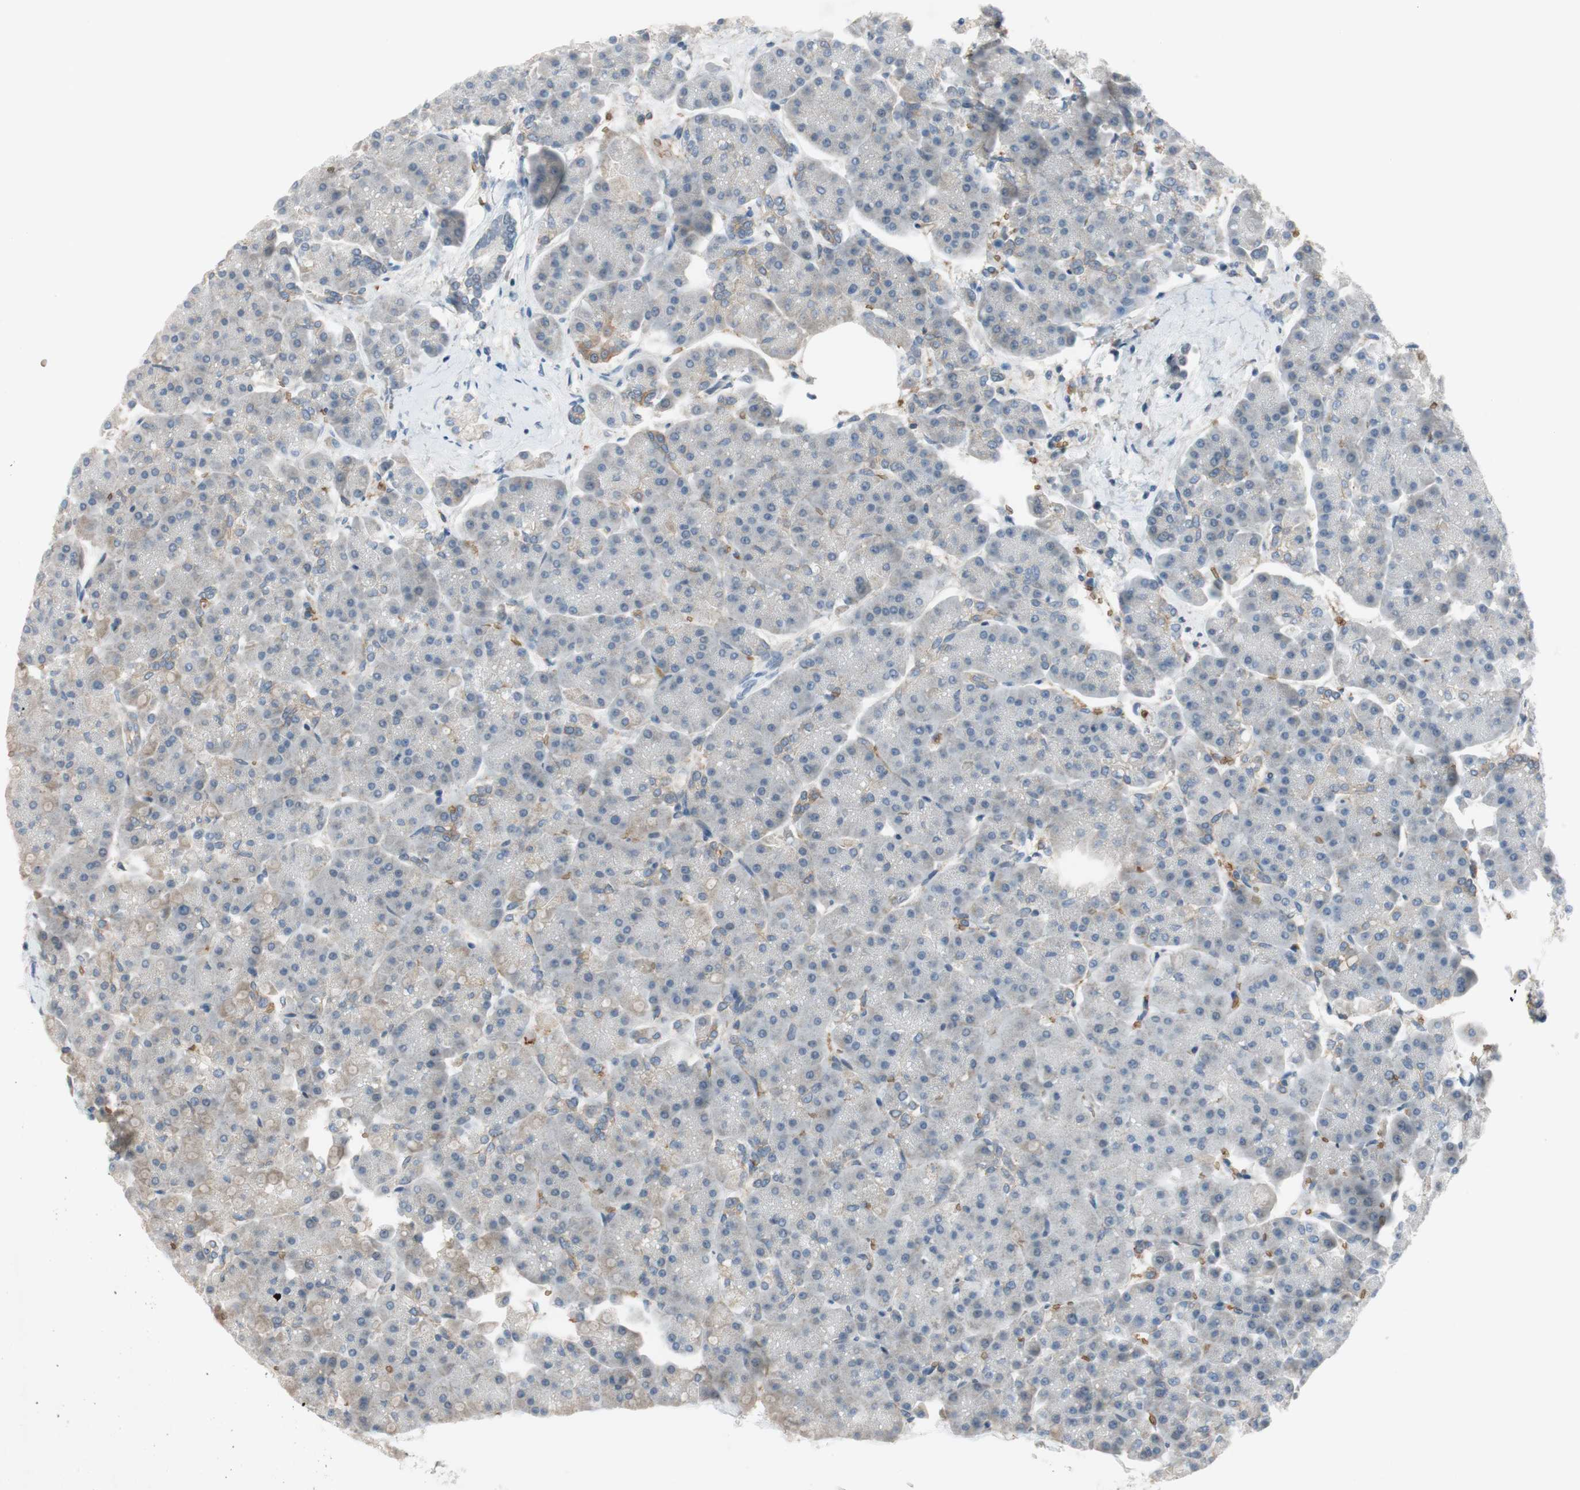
{"staining": {"intensity": "weak", "quantity": "<25%", "location": "cytoplasmic/membranous"}, "tissue": "pancreas", "cell_type": "Exocrine glandular cells", "image_type": "normal", "snomed": [{"axis": "morphology", "description": "Normal tissue, NOS"}, {"axis": "topography", "description": "Pancreas"}], "caption": "Immunohistochemistry micrograph of unremarkable pancreas stained for a protein (brown), which displays no positivity in exocrine glandular cells.", "gene": "GYPC", "patient": {"sex": "female", "age": 70}}